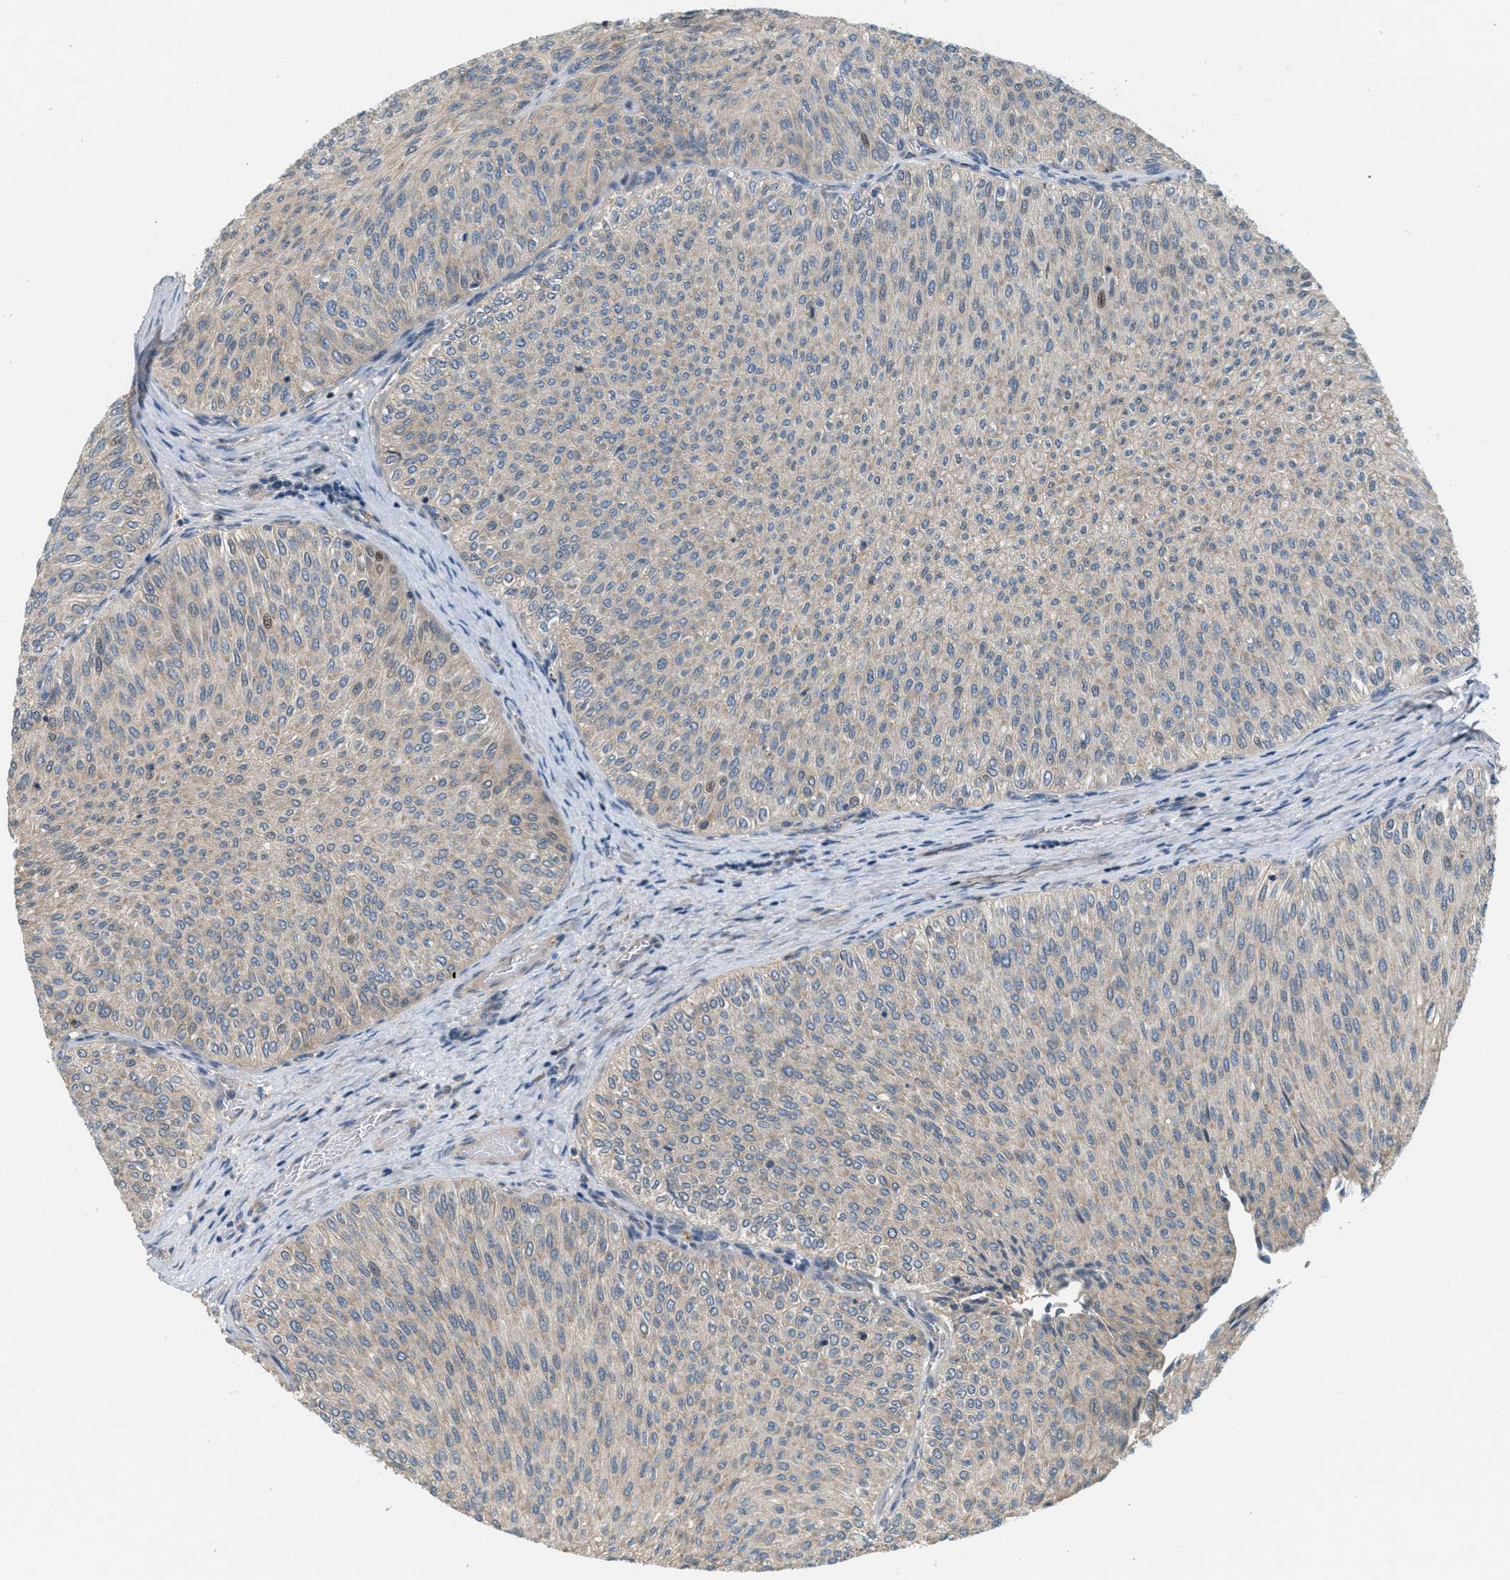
{"staining": {"intensity": "weak", "quantity": ">75%", "location": "cytoplasmic/membranous"}, "tissue": "urothelial cancer", "cell_type": "Tumor cells", "image_type": "cancer", "snomed": [{"axis": "morphology", "description": "Urothelial carcinoma, Low grade"}, {"axis": "topography", "description": "Urinary bladder"}], "caption": "Urothelial carcinoma (low-grade) was stained to show a protein in brown. There is low levels of weak cytoplasmic/membranous expression in about >75% of tumor cells. (IHC, brightfield microscopy, high magnification).", "gene": "ADCY6", "patient": {"sex": "male", "age": 78}}